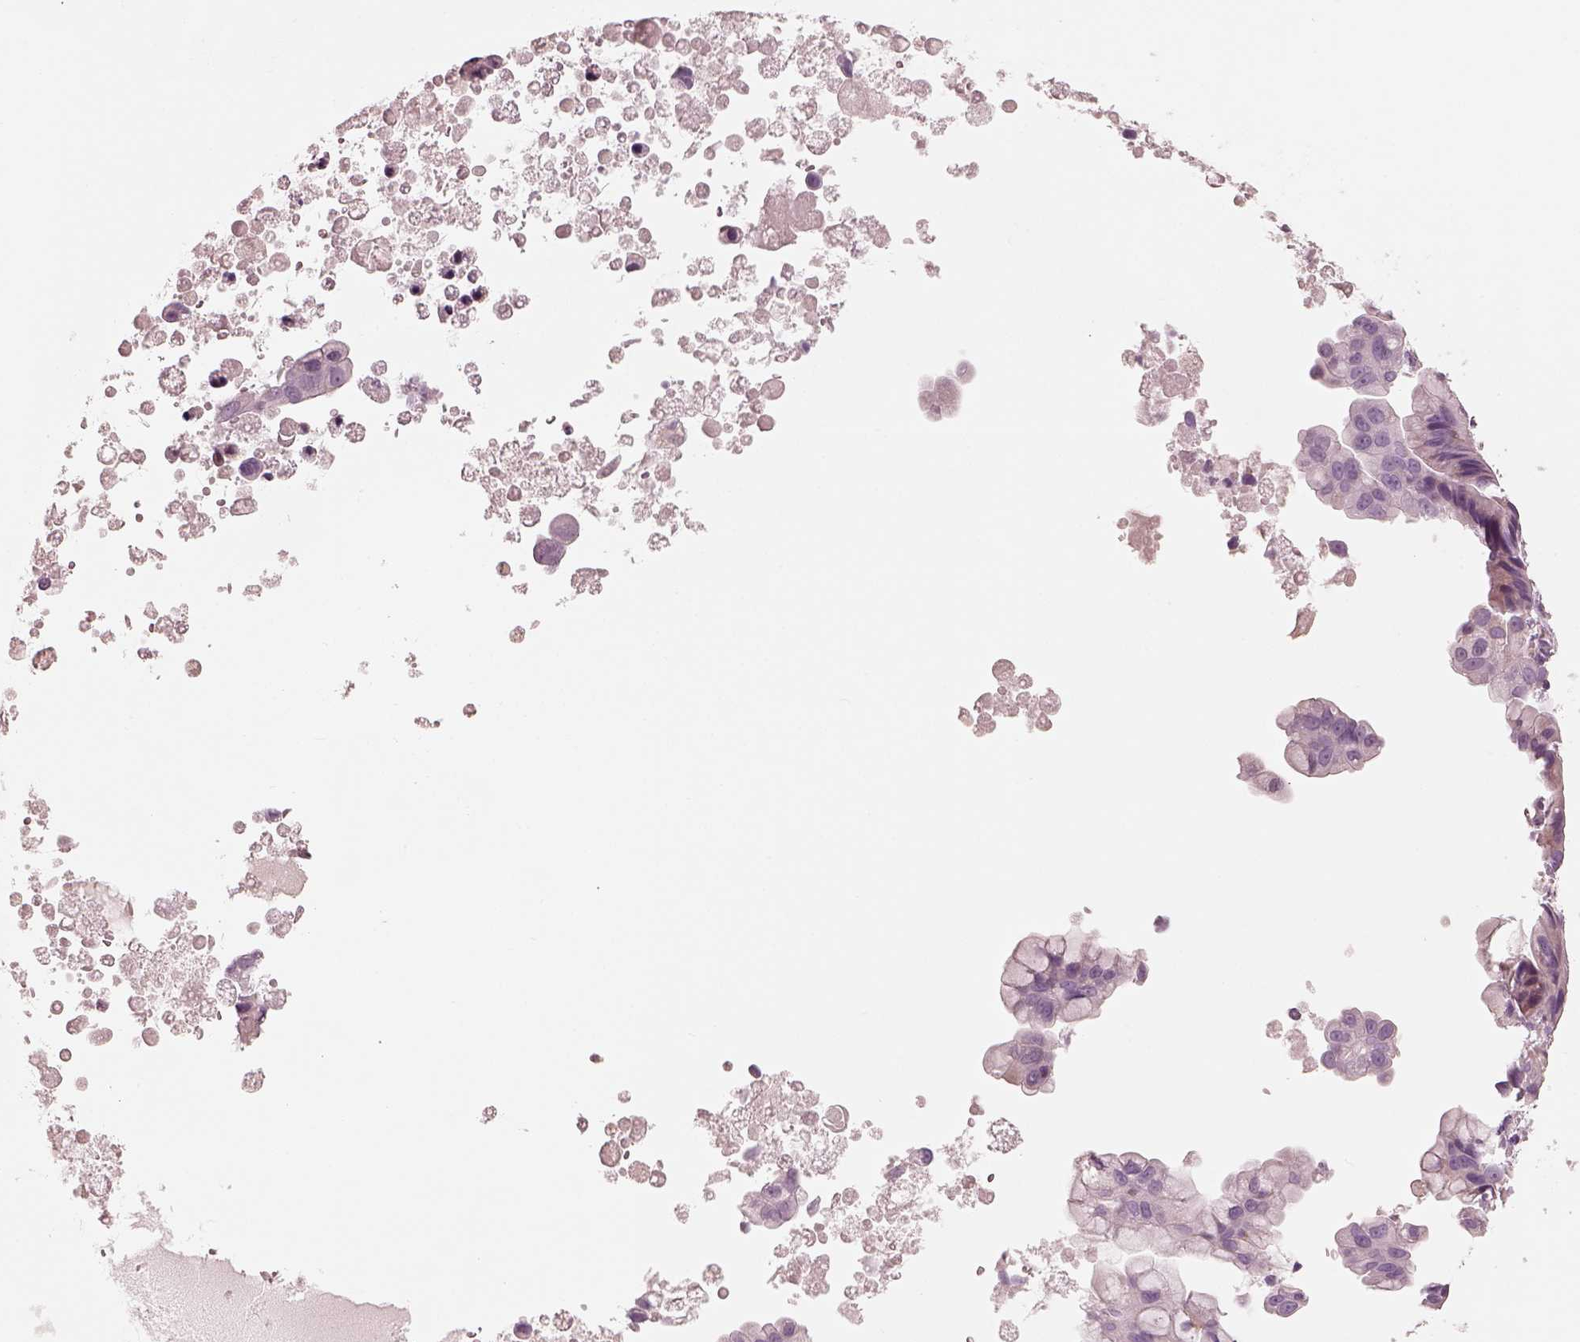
{"staining": {"intensity": "negative", "quantity": "none", "location": "none"}, "tissue": "ovarian cancer", "cell_type": "Tumor cells", "image_type": "cancer", "snomed": [{"axis": "morphology", "description": "Cystadenocarcinoma, mucinous, NOS"}, {"axis": "topography", "description": "Ovary"}], "caption": "An immunohistochemistry (IHC) image of ovarian cancer (mucinous cystadenocarcinoma) is shown. There is no staining in tumor cells of ovarian cancer (mucinous cystadenocarcinoma). Brightfield microscopy of immunohistochemistry stained with DAB (3,3'-diaminobenzidine) (brown) and hematoxylin (blue), captured at high magnification.", "gene": "CADM2", "patient": {"sex": "female", "age": 76}}